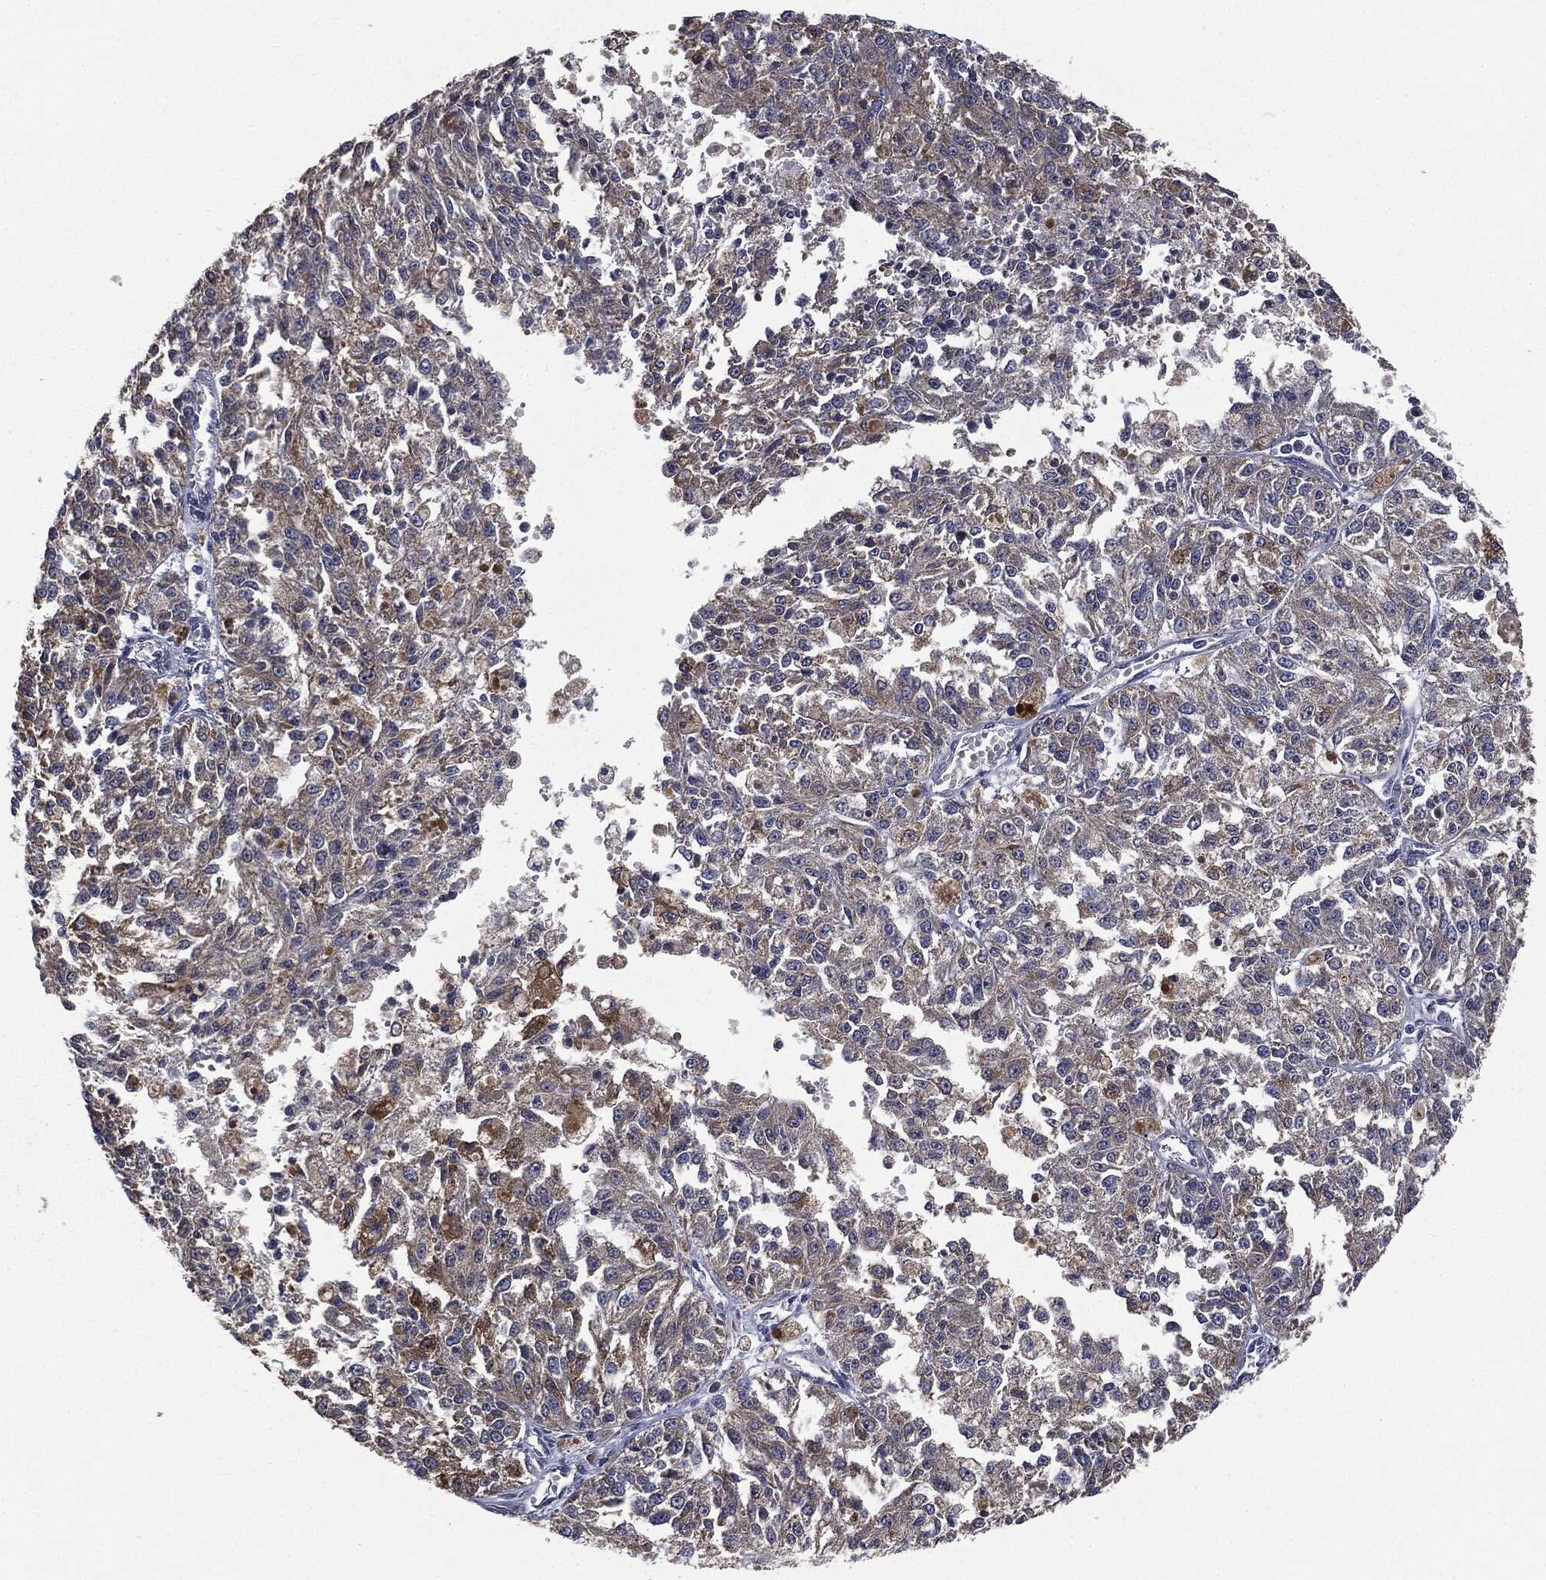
{"staining": {"intensity": "moderate", "quantity": "<25%", "location": "cytoplasmic/membranous,nuclear"}, "tissue": "melanoma", "cell_type": "Tumor cells", "image_type": "cancer", "snomed": [{"axis": "morphology", "description": "Malignant melanoma, Metastatic site"}, {"axis": "topography", "description": "Lymph node"}], "caption": "This is a histology image of immunohistochemistry (IHC) staining of malignant melanoma (metastatic site), which shows moderate staining in the cytoplasmic/membranous and nuclear of tumor cells.", "gene": "TRMT1L", "patient": {"sex": "female", "age": 64}}